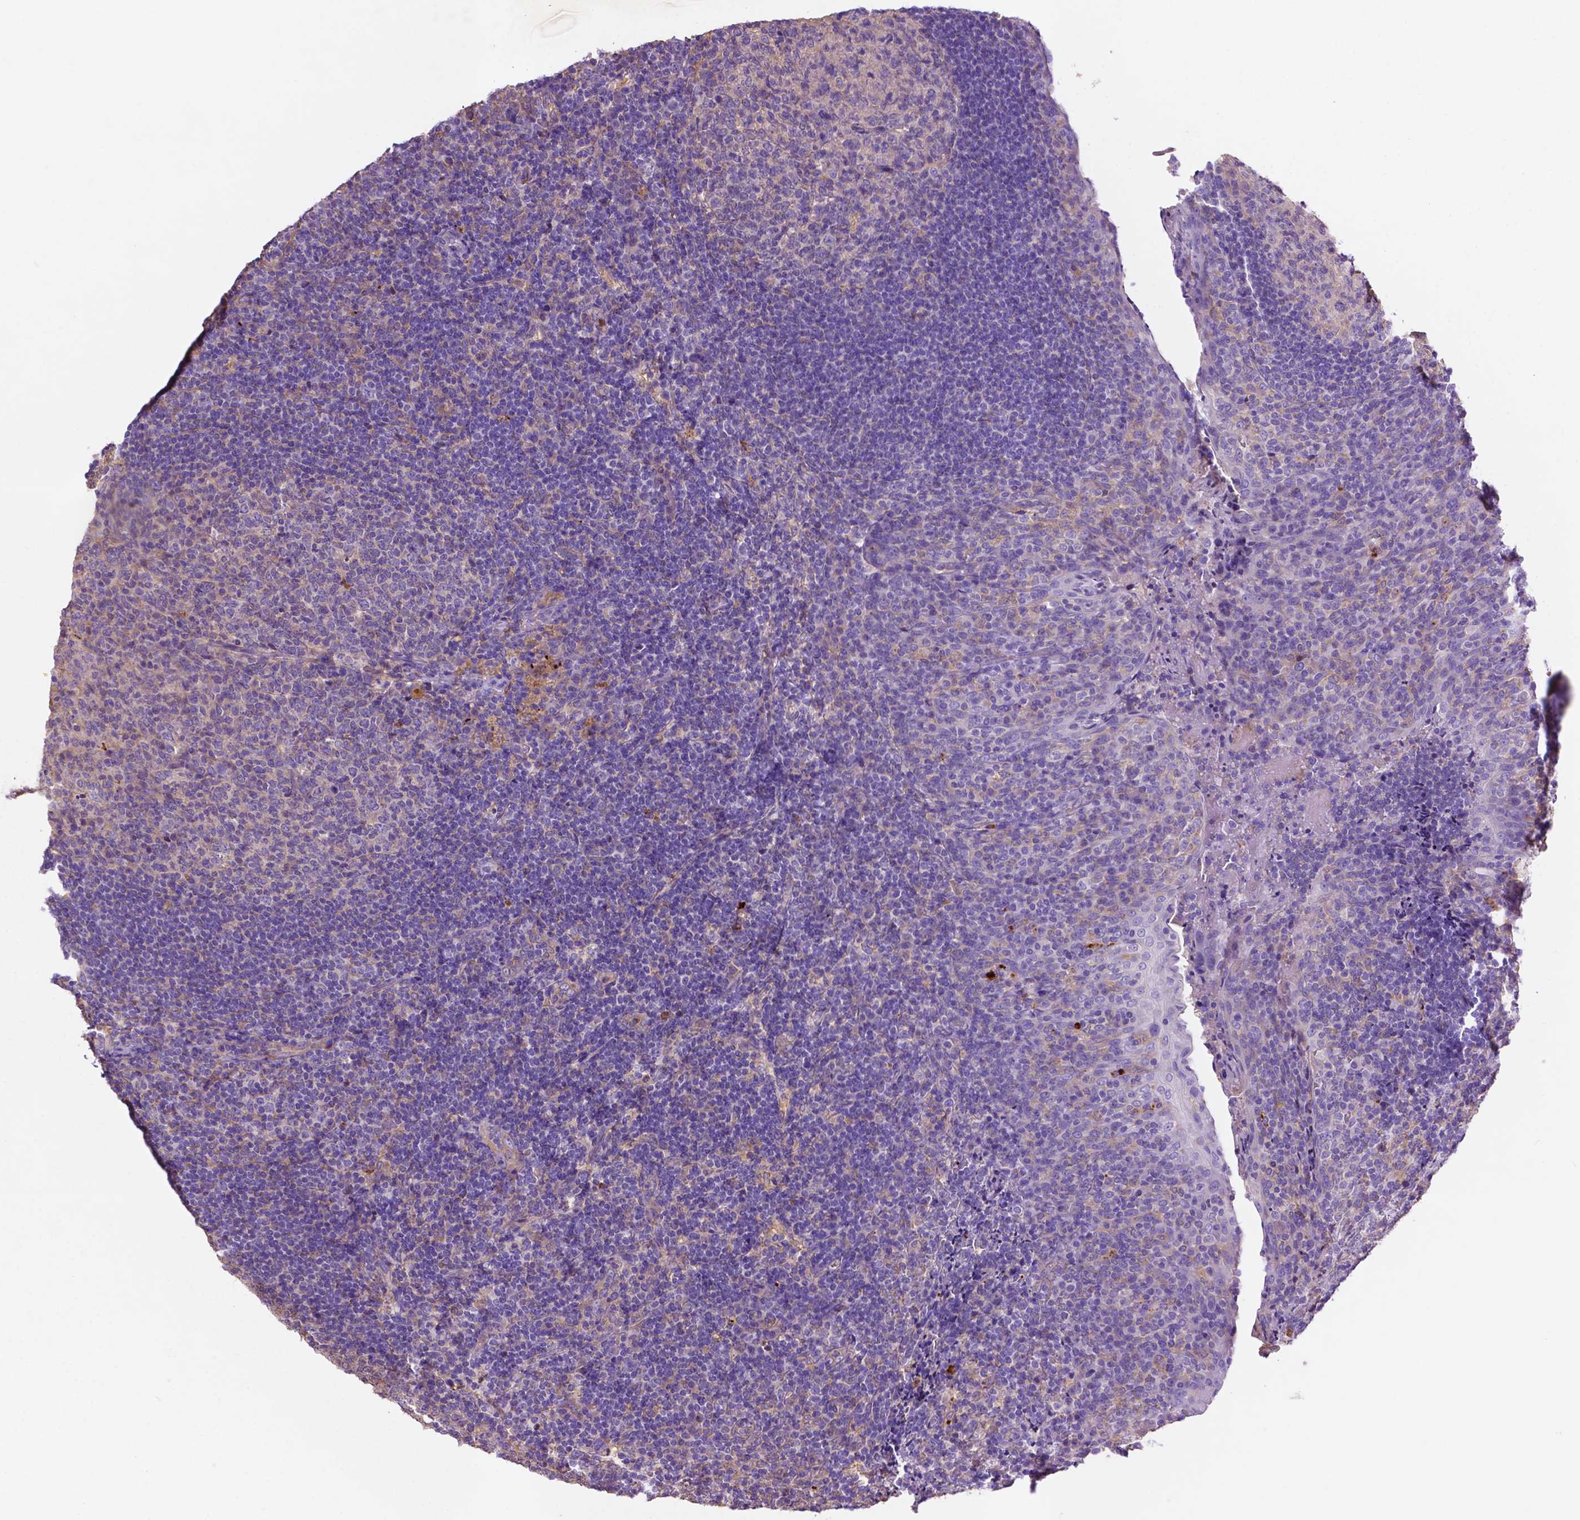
{"staining": {"intensity": "negative", "quantity": "none", "location": "none"}, "tissue": "tonsil", "cell_type": "Germinal center cells", "image_type": "normal", "snomed": [{"axis": "morphology", "description": "Normal tissue, NOS"}, {"axis": "topography", "description": "Tonsil"}], "caption": "Immunohistochemistry (IHC) image of benign tonsil stained for a protein (brown), which demonstrates no staining in germinal center cells. Brightfield microscopy of immunohistochemistry (IHC) stained with DAB (brown) and hematoxylin (blue), captured at high magnification.", "gene": "GDPD5", "patient": {"sex": "female", "age": 10}}